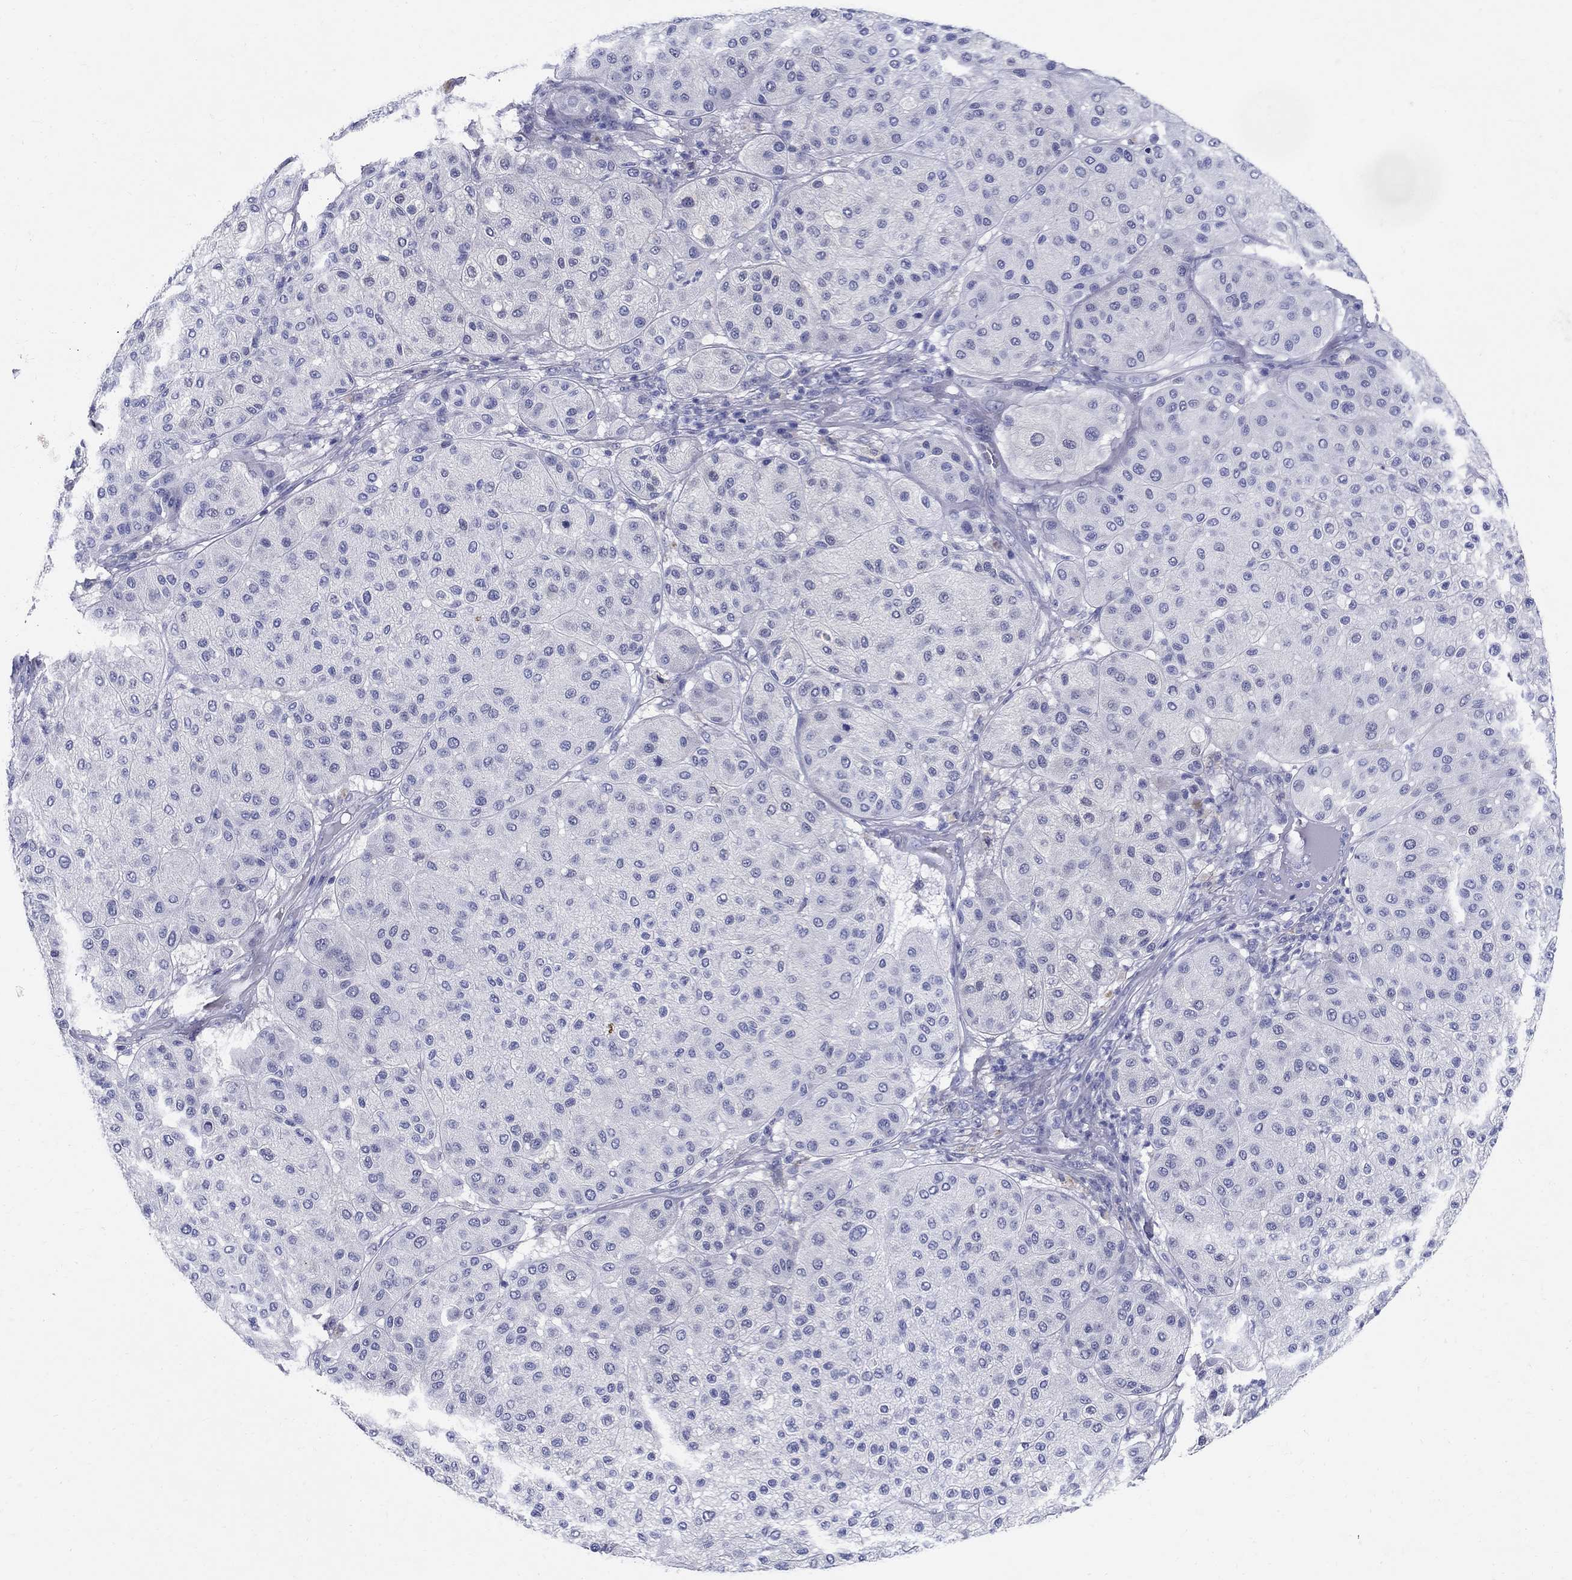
{"staining": {"intensity": "negative", "quantity": "none", "location": "none"}, "tissue": "melanoma", "cell_type": "Tumor cells", "image_type": "cancer", "snomed": [{"axis": "morphology", "description": "Malignant melanoma, Metastatic site"}, {"axis": "topography", "description": "Smooth muscle"}], "caption": "This photomicrograph is of malignant melanoma (metastatic site) stained with immunohistochemistry (IHC) to label a protein in brown with the nuclei are counter-stained blue. There is no expression in tumor cells.", "gene": "CRYGD", "patient": {"sex": "male", "age": 41}}